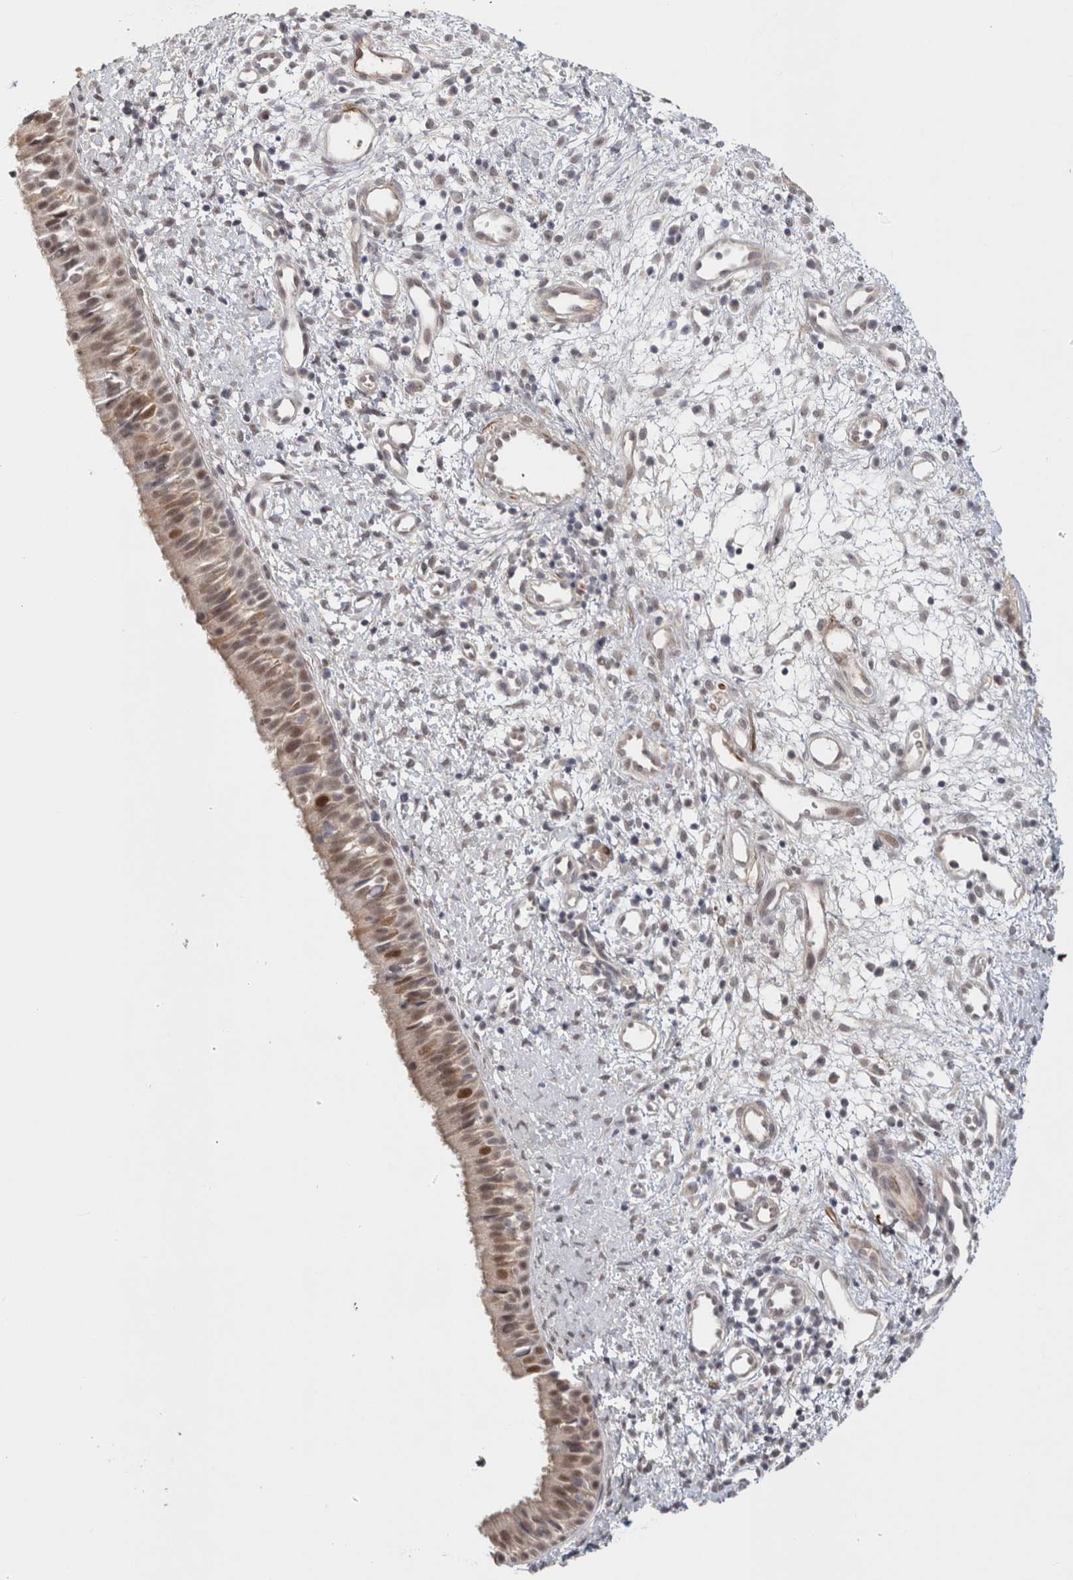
{"staining": {"intensity": "weak", "quantity": ">75%", "location": "cytoplasmic/membranous,nuclear"}, "tissue": "nasopharynx", "cell_type": "Respiratory epithelial cells", "image_type": "normal", "snomed": [{"axis": "morphology", "description": "Normal tissue, NOS"}, {"axis": "topography", "description": "Nasopharynx"}], "caption": "IHC image of unremarkable human nasopharynx stained for a protein (brown), which demonstrates low levels of weak cytoplasmic/membranous,nuclear staining in approximately >75% of respiratory epithelial cells.", "gene": "ZNF318", "patient": {"sex": "male", "age": 22}}